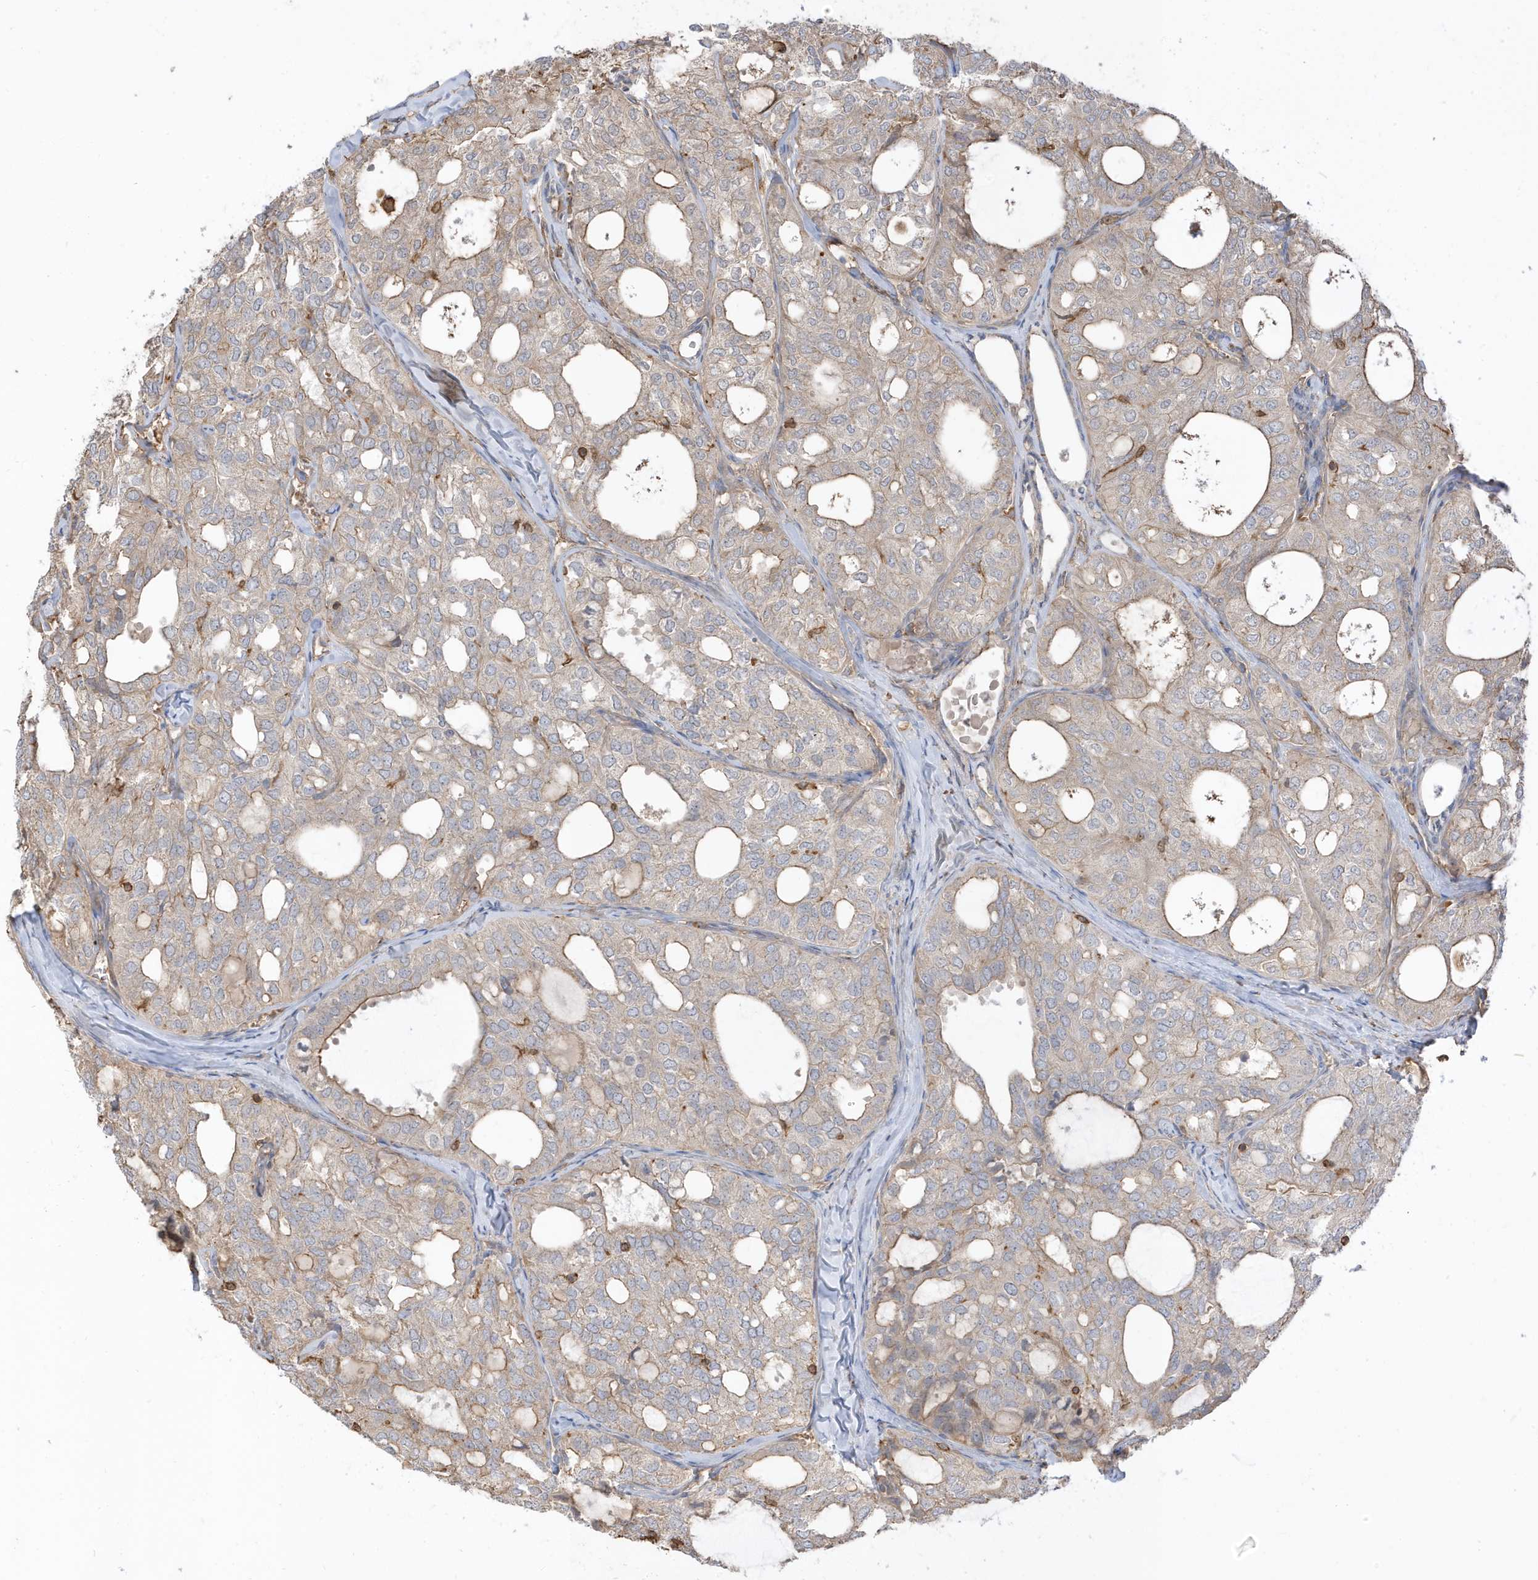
{"staining": {"intensity": "weak", "quantity": "25%-75%", "location": "cytoplasmic/membranous"}, "tissue": "thyroid cancer", "cell_type": "Tumor cells", "image_type": "cancer", "snomed": [{"axis": "morphology", "description": "Follicular adenoma carcinoma, NOS"}, {"axis": "topography", "description": "Thyroid gland"}], "caption": "Protein expression analysis of thyroid follicular adenoma carcinoma reveals weak cytoplasmic/membranous positivity in about 25%-75% of tumor cells.", "gene": "ZBTB8A", "patient": {"sex": "male", "age": 75}}